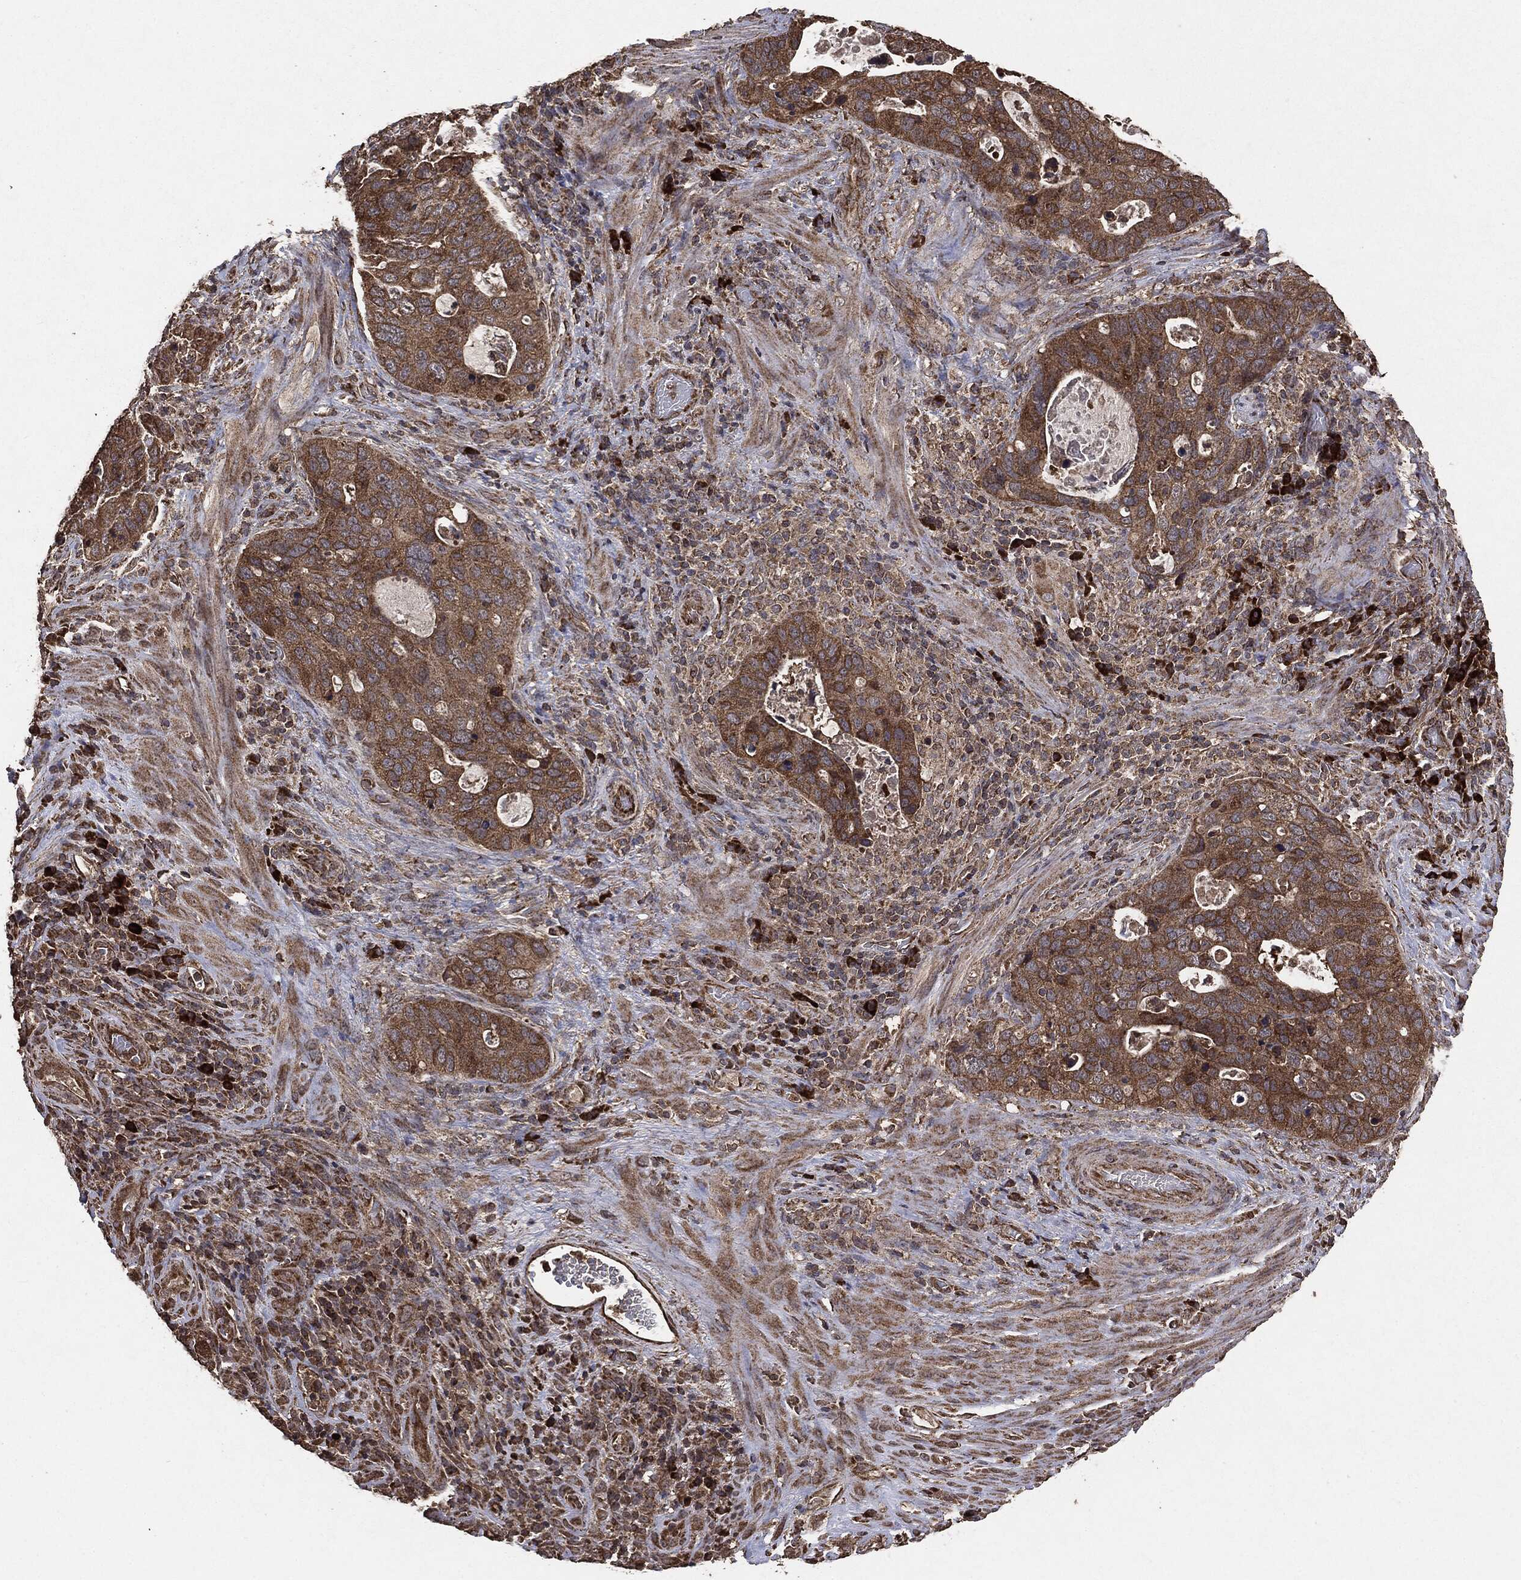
{"staining": {"intensity": "strong", "quantity": ">75%", "location": "cytoplasmic/membranous"}, "tissue": "stomach cancer", "cell_type": "Tumor cells", "image_type": "cancer", "snomed": [{"axis": "morphology", "description": "Adenocarcinoma, NOS"}, {"axis": "topography", "description": "Stomach"}], "caption": "Immunohistochemistry (IHC) histopathology image of neoplastic tissue: human stomach adenocarcinoma stained using immunohistochemistry (IHC) reveals high levels of strong protein expression localized specifically in the cytoplasmic/membranous of tumor cells, appearing as a cytoplasmic/membranous brown color.", "gene": "MTOR", "patient": {"sex": "male", "age": 54}}